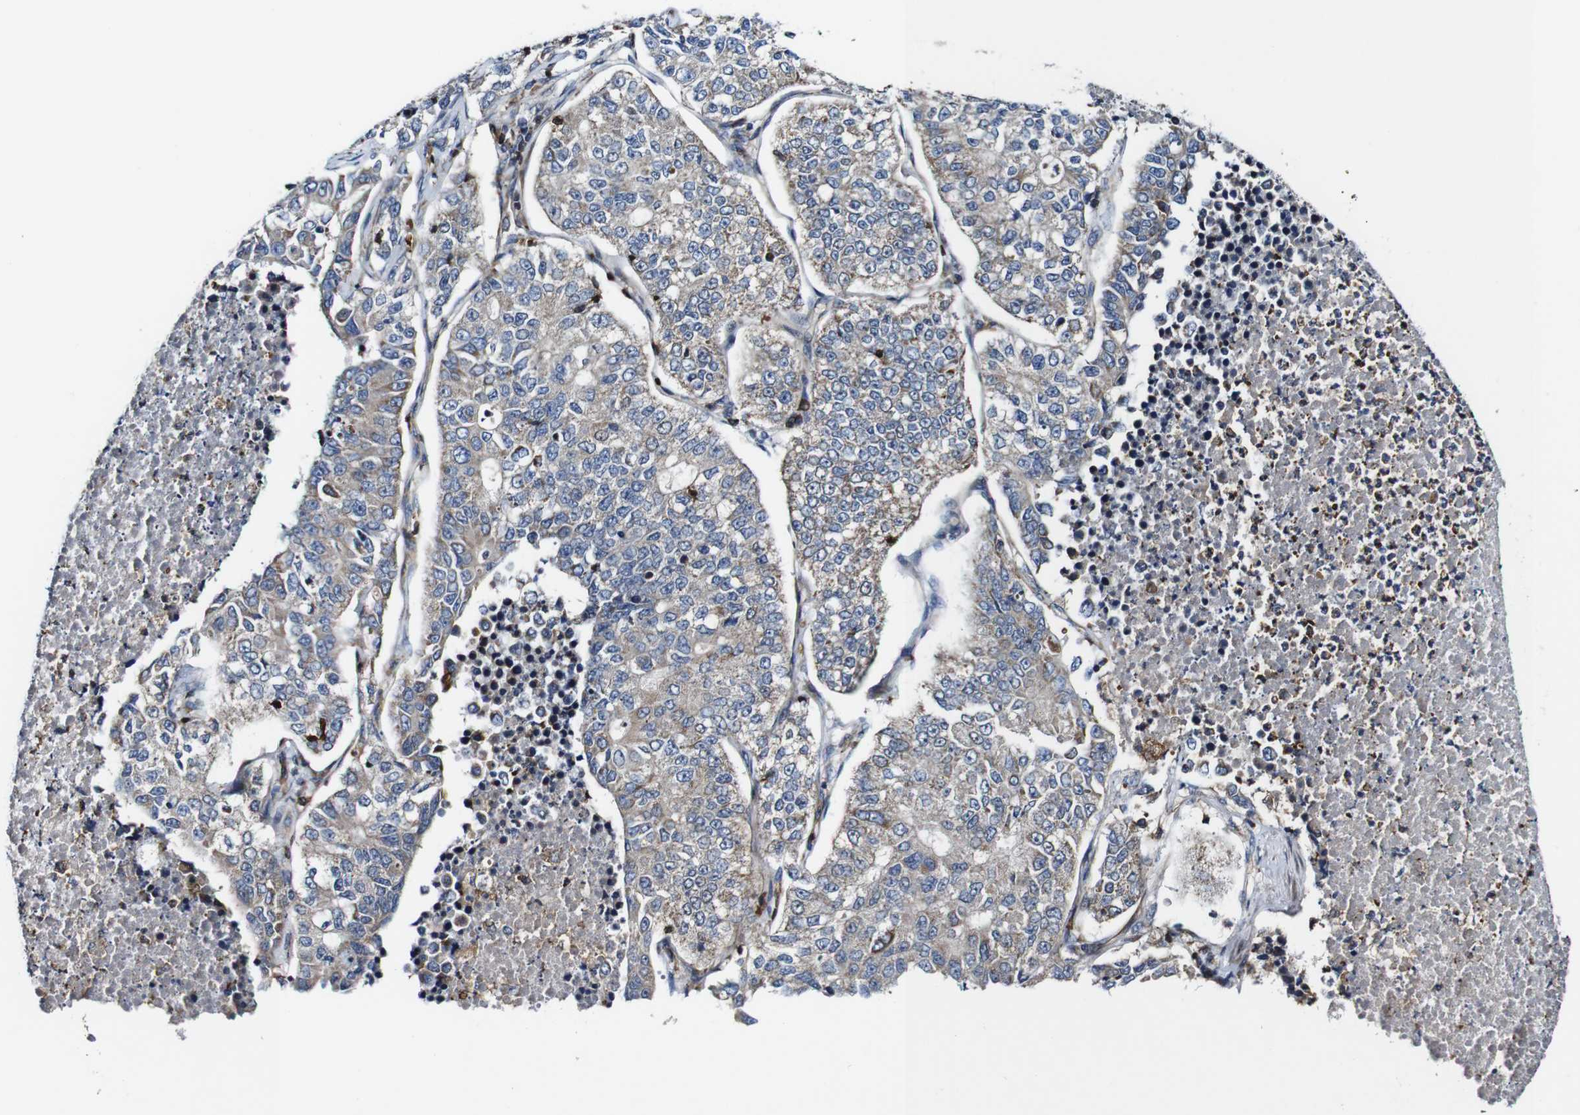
{"staining": {"intensity": "weak", "quantity": ">75%", "location": "cytoplasmic/membranous"}, "tissue": "lung cancer", "cell_type": "Tumor cells", "image_type": "cancer", "snomed": [{"axis": "morphology", "description": "Adenocarcinoma, NOS"}, {"axis": "topography", "description": "Lung"}], "caption": "The immunohistochemical stain labels weak cytoplasmic/membranous positivity in tumor cells of lung cancer (adenocarcinoma) tissue.", "gene": "JAK2", "patient": {"sex": "male", "age": 49}}